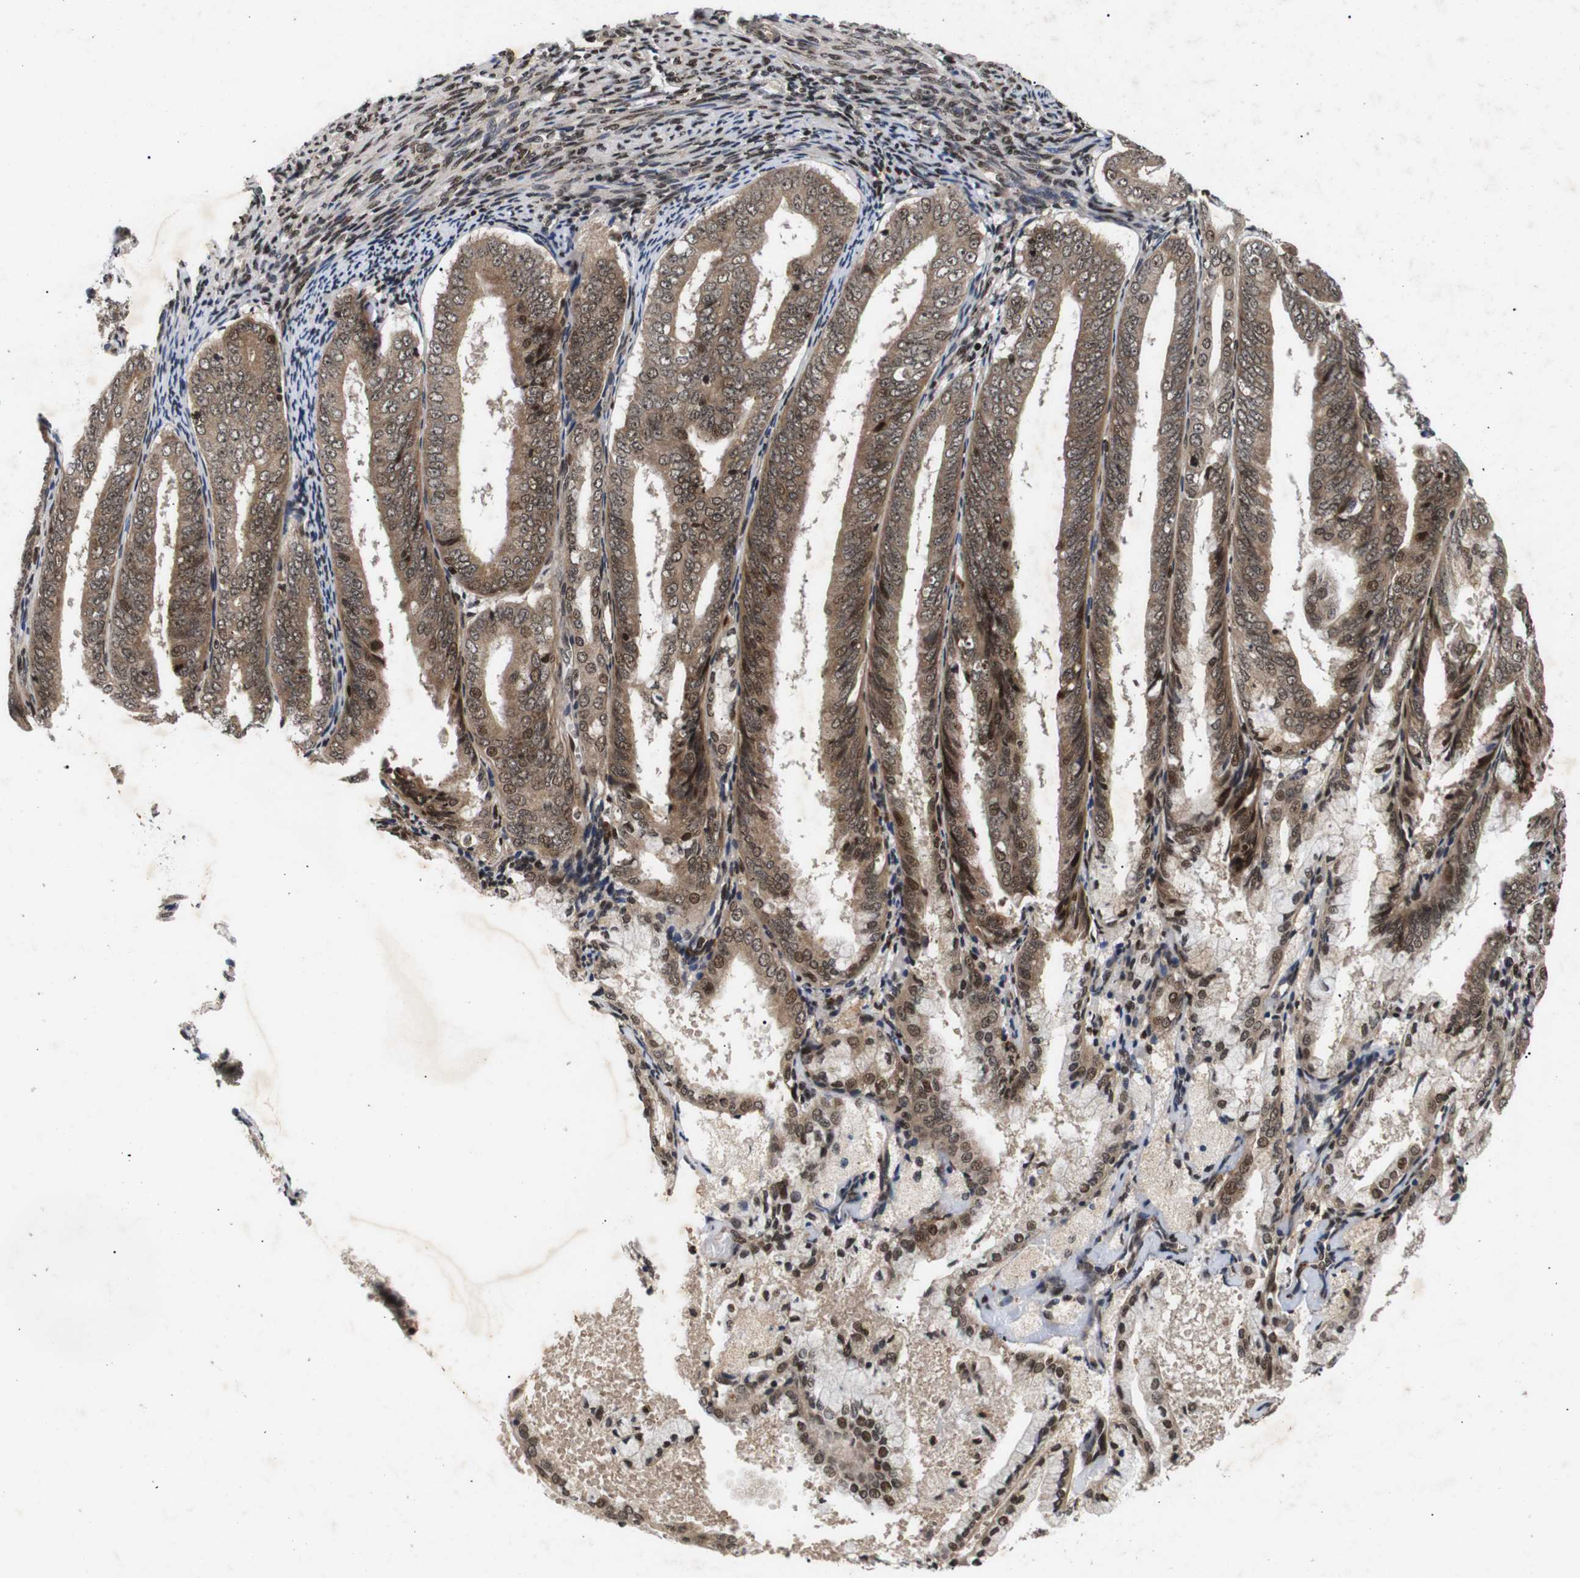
{"staining": {"intensity": "moderate", "quantity": ">75%", "location": "cytoplasmic/membranous,nuclear"}, "tissue": "endometrial cancer", "cell_type": "Tumor cells", "image_type": "cancer", "snomed": [{"axis": "morphology", "description": "Adenocarcinoma, NOS"}, {"axis": "topography", "description": "Endometrium"}], "caption": "Moderate cytoplasmic/membranous and nuclear staining for a protein is present in approximately >75% of tumor cells of endometrial cancer (adenocarcinoma) using immunohistochemistry (IHC).", "gene": "KIF23", "patient": {"sex": "female", "age": 63}}